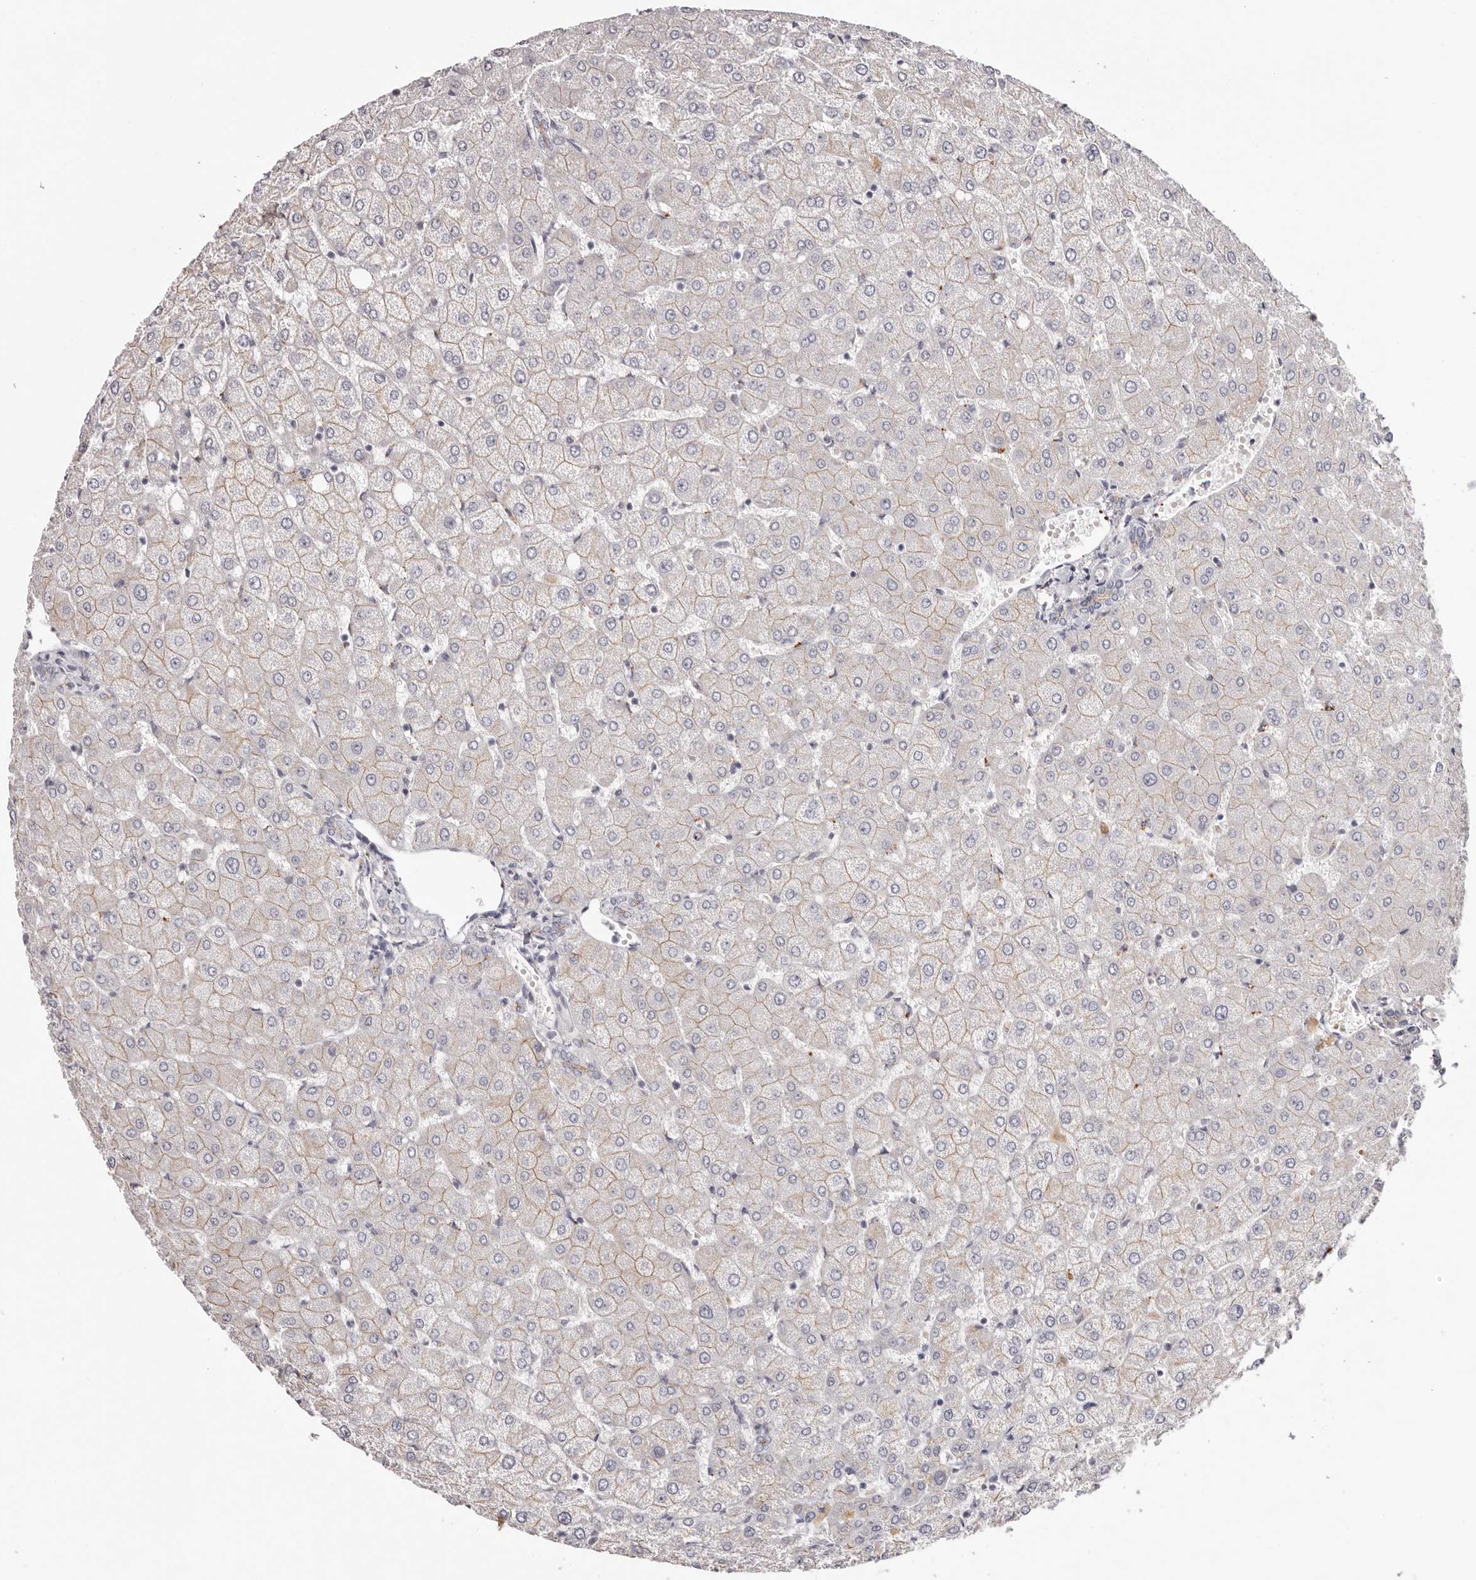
{"staining": {"intensity": "negative", "quantity": "none", "location": "none"}, "tissue": "liver", "cell_type": "Cholangiocytes", "image_type": "normal", "snomed": [{"axis": "morphology", "description": "Normal tissue, NOS"}, {"axis": "topography", "description": "Liver"}], "caption": "DAB immunohistochemical staining of unremarkable liver exhibits no significant staining in cholangiocytes. (DAB immunohistochemistry (IHC), high magnification).", "gene": "PCDHB6", "patient": {"sex": "female", "age": 54}}